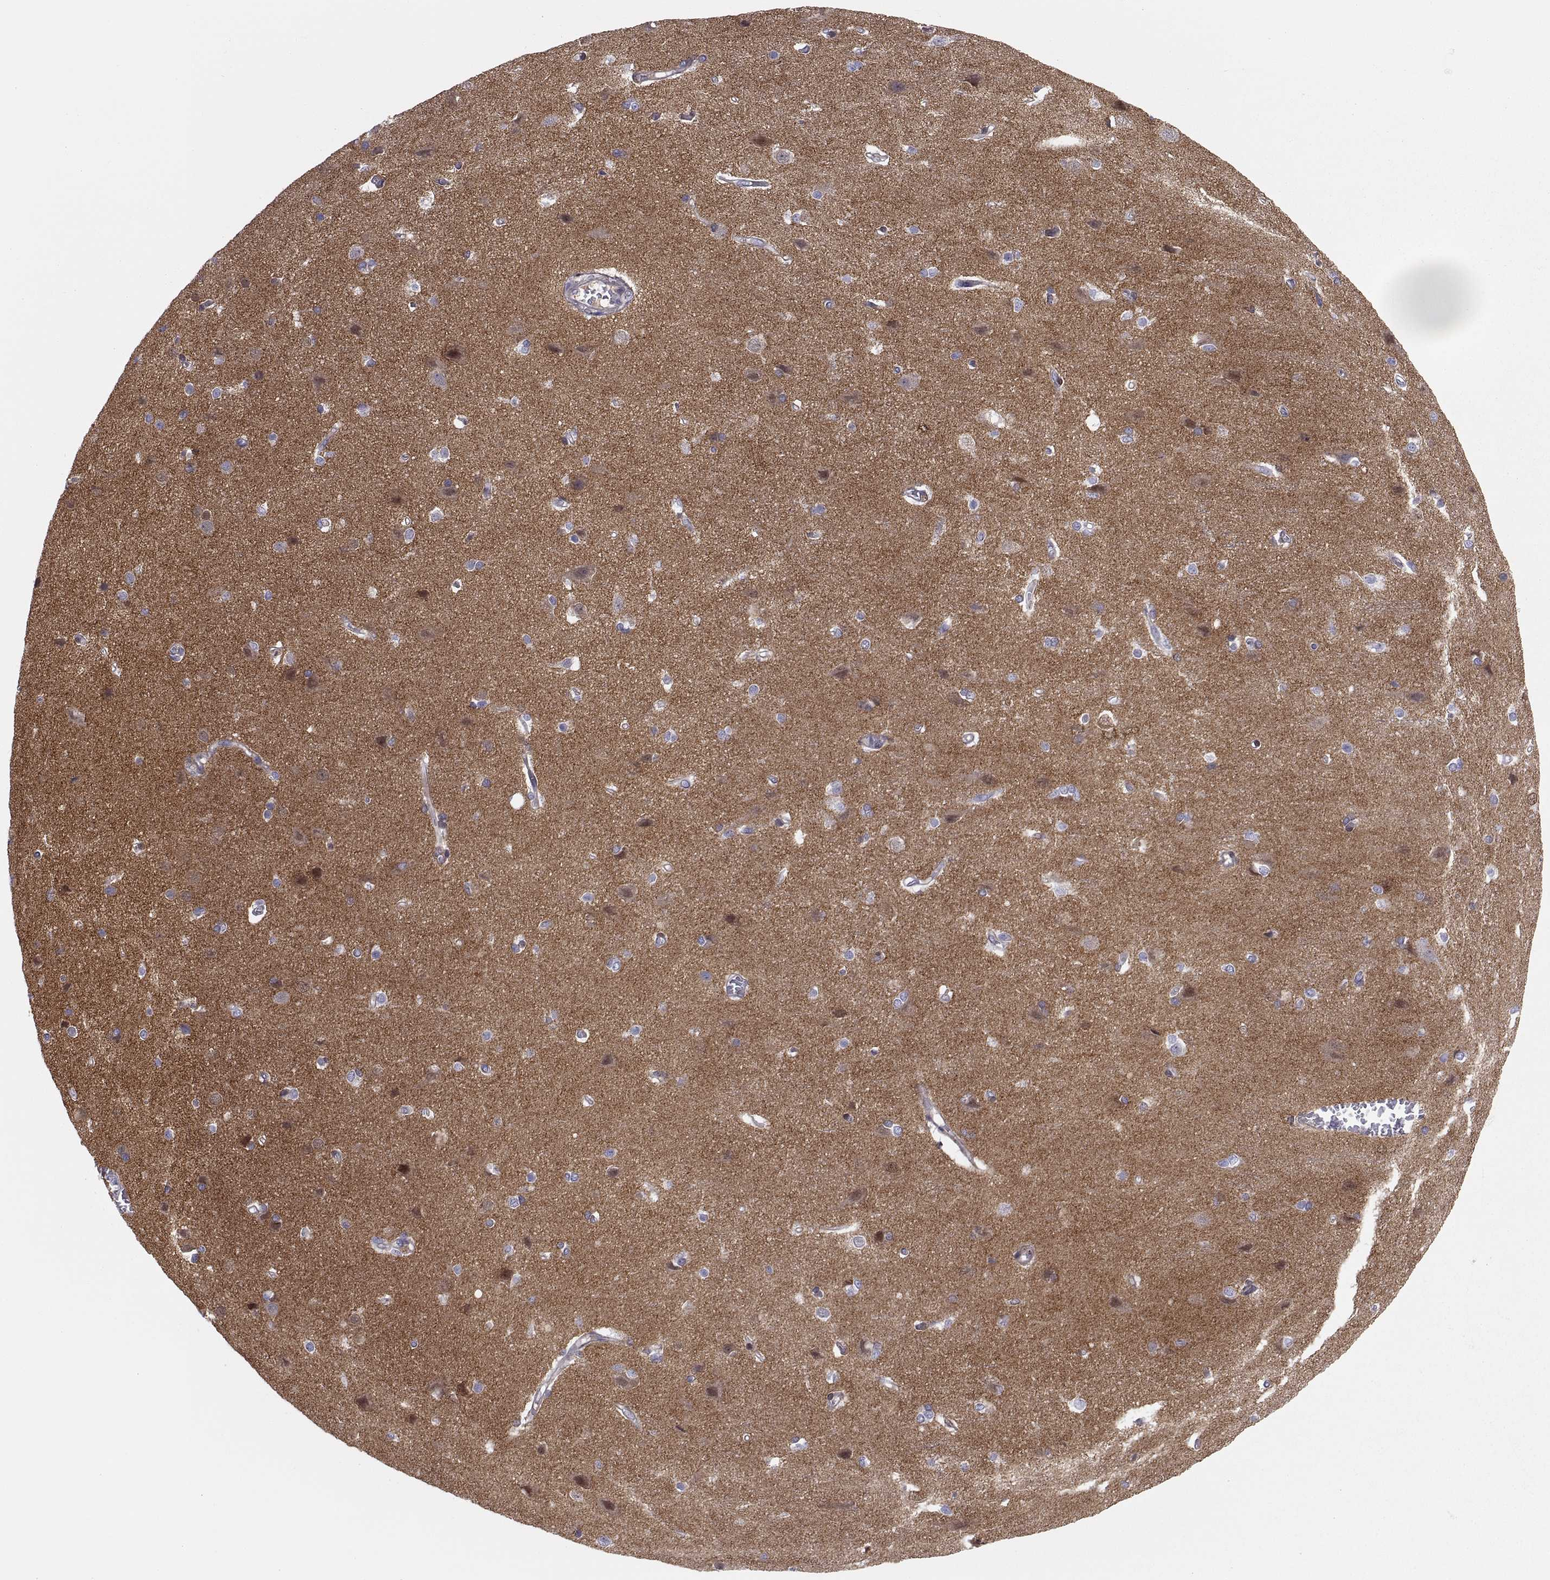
{"staining": {"intensity": "negative", "quantity": "none", "location": "none"}, "tissue": "cerebral cortex", "cell_type": "Endothelial cells", "image_type": "normal", "snomed": [{"axis": "morphology", "description": "Normal tissue, NOS"}, {"axis": "topography", "description": "Cerebral cortex"}], "caption": "IHC histopathology image of unremarkable human cerebral cortex stained for a protein (brown), which displays no expression in endothelial cells.", "gene": "STRC", "patient": {"sex": "male", "age": 37}}